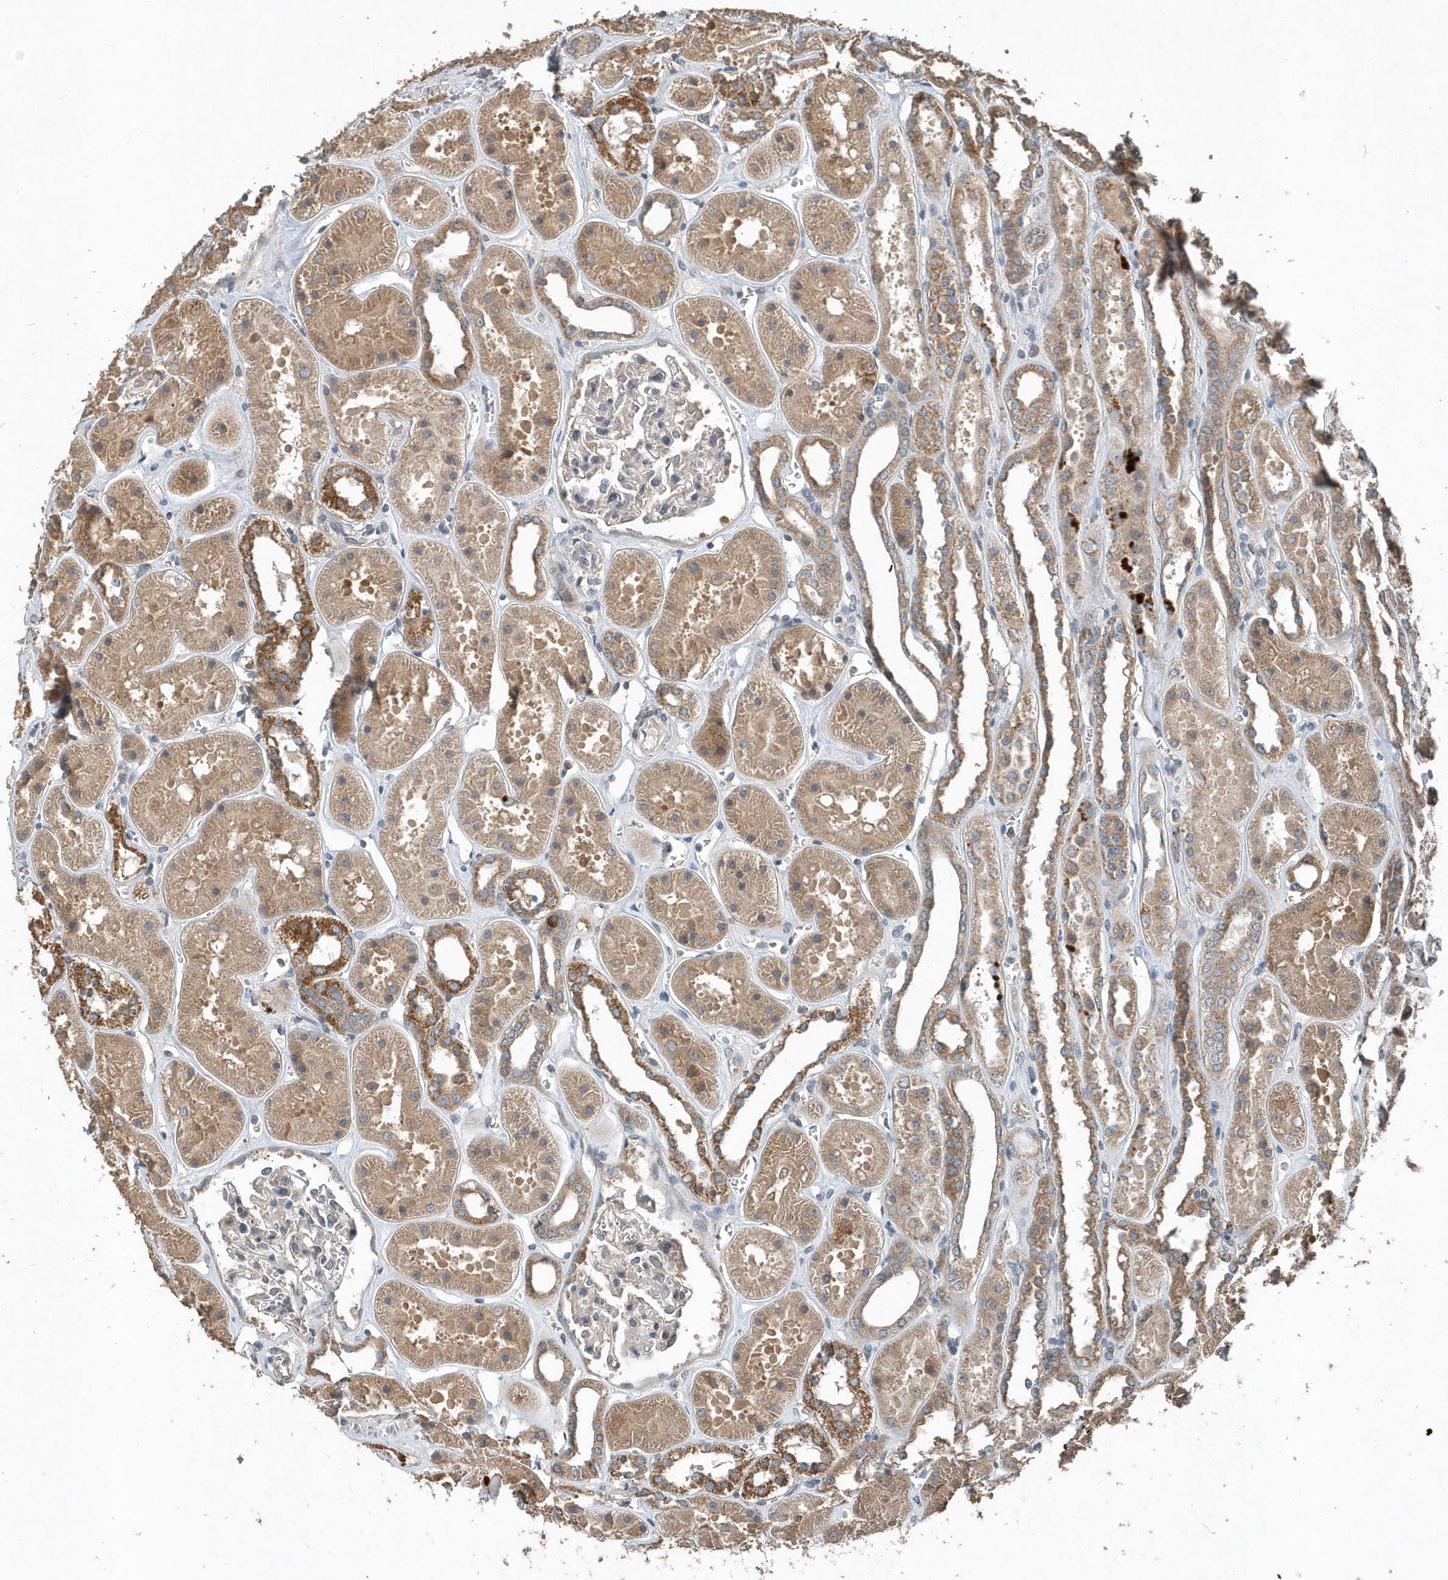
{"staining": {"intensity": "negative", "quantity": "none", "location": "none"}, "tissue": "kidney", "cell_type": "Cells in glomeruli", "image_type": "normal", "snomed": [{"axis": "morphology", "description": "Normal tissue, NOS"}, {"axis": "topography", "description": "Kidney"}], "caption": "Cells in glomeruli are negative for protein expression in benign human kidney. (Brightfield microscopy of DAB IHC at high magnification).", "gene": "SCFD2", "patient": {"sex": "female", "age": 41}}